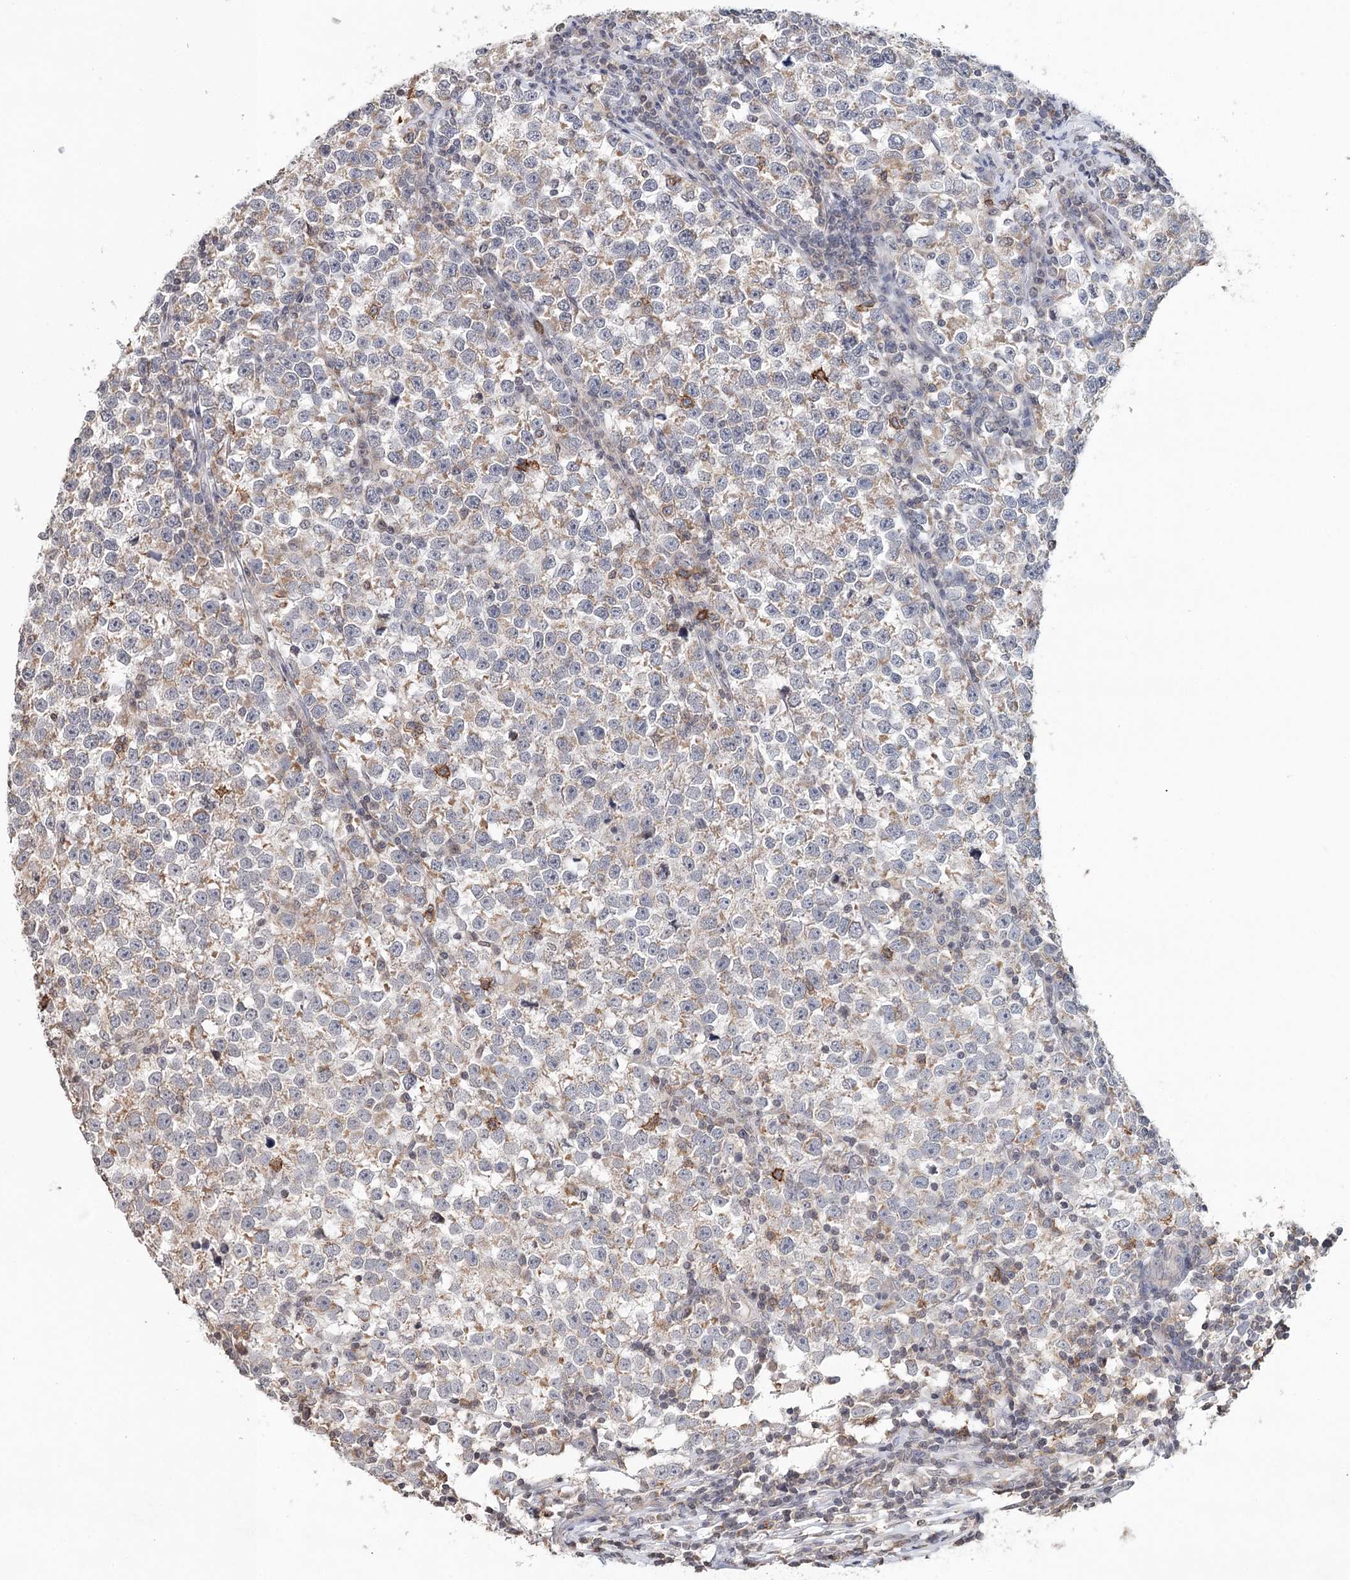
{"staining": {"intensity": "moderate", "quantity": "25%-75%", "location": "cytoplasmic/membranous"}, "tissue": "testis cancer", "cell_type": "Tumor cells", "image_type": "cancer", "snomed": [{"axis": "morphology", "description": "Normal tissue, NOS"}, {"axis": "morphology", "description": "Seminoma, NOS"}, {"axis": "topography", "description": "Testis"}], "caption": "An image of seminoma (testis) stained for a protein reveals moderate cytoplasmic/membranous brown staining in tumor cells.", "gene": "ICOS", "patient": {"sex": "male", "age": 43}}